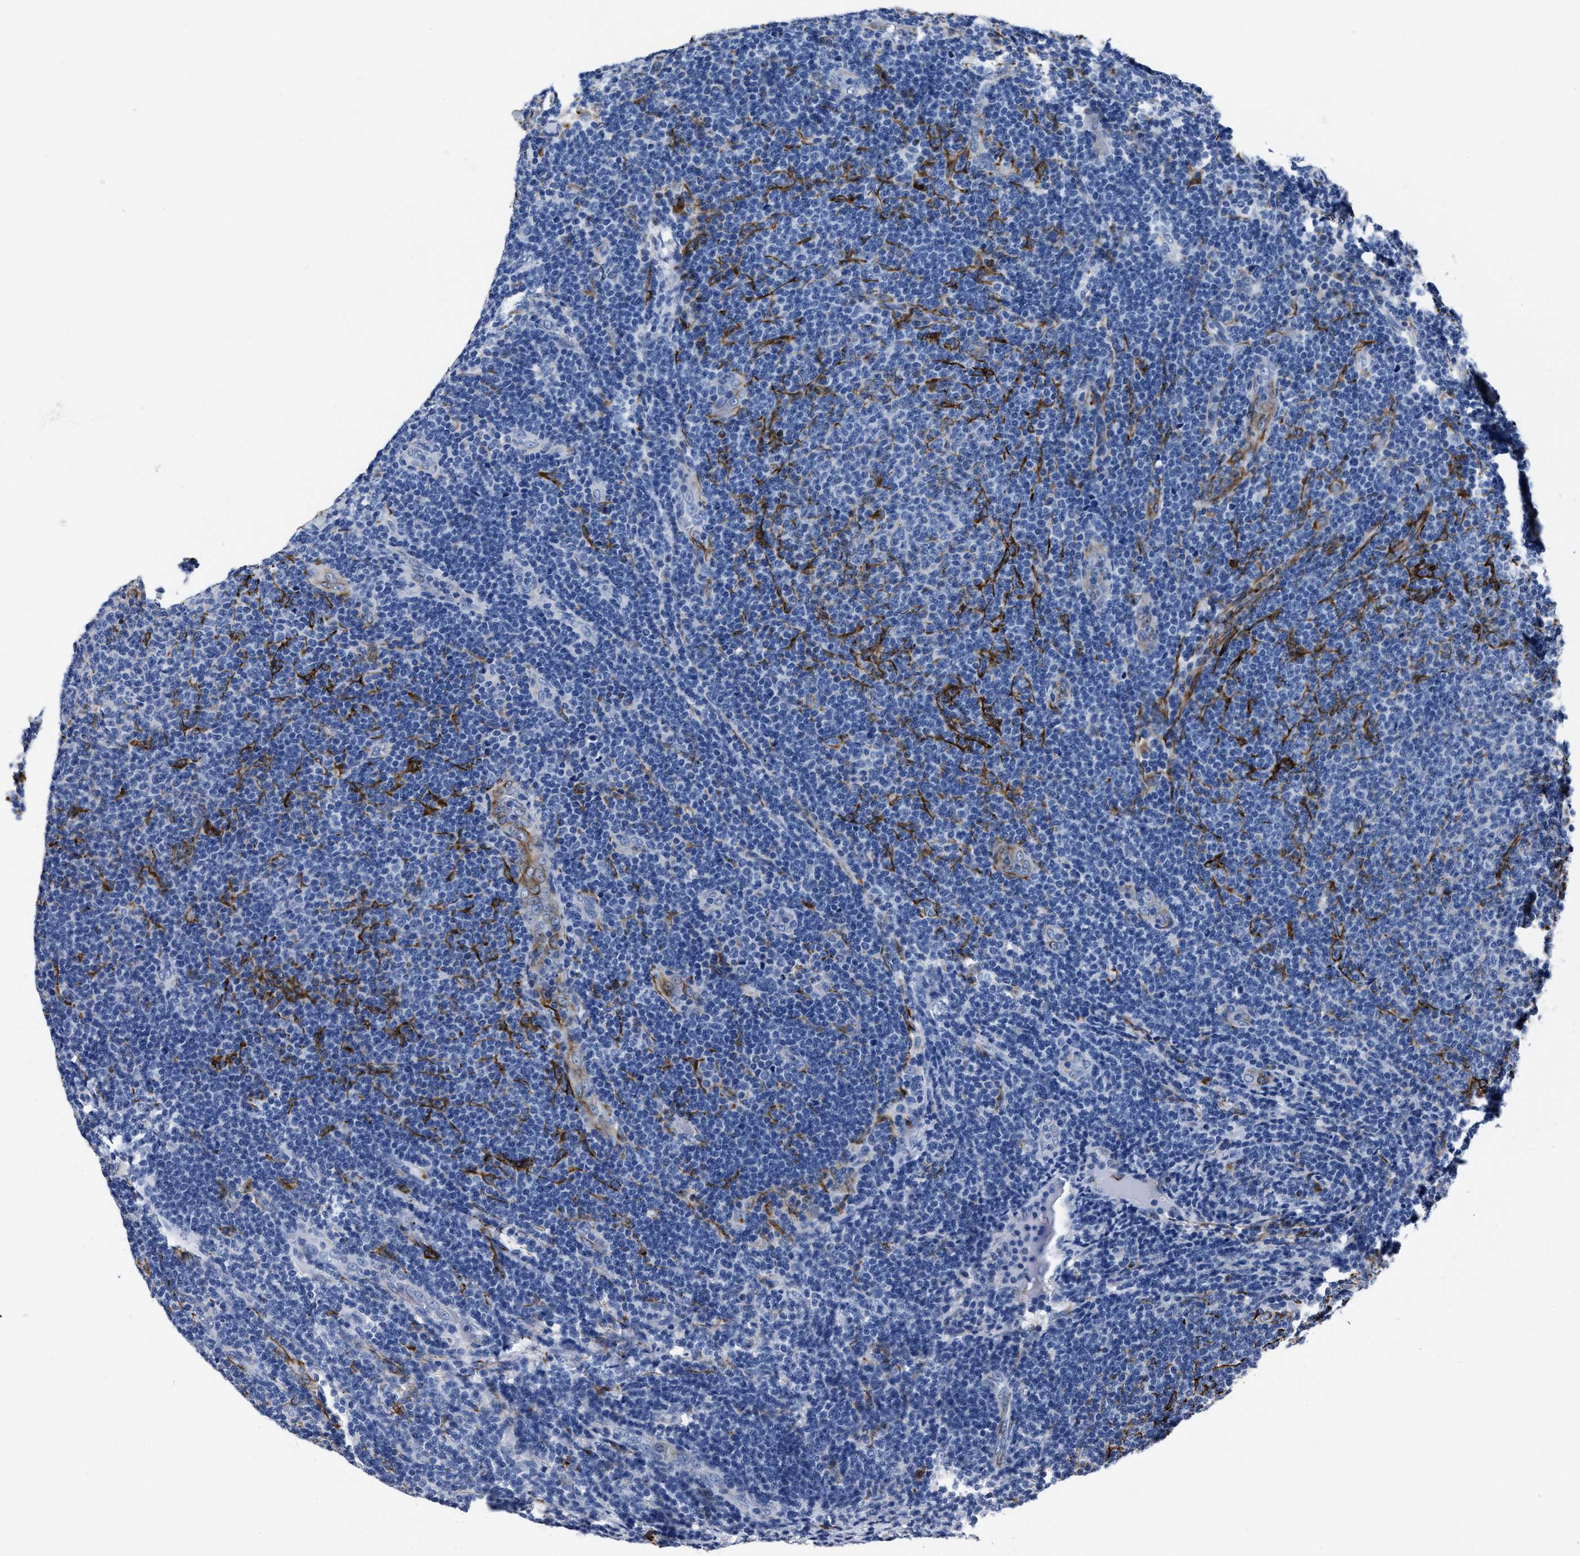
{"staining": {"intensity": "negative", "quantity": "none", "location": "none"}, "tissue": "lymphoma", "cell_type": "Tumor cells", "image_type": "cancer", "snomed": [{"axis": "morphology", "description": "Malignant lymphoma, non-Hodgkin's type, Low grade"}, {"axis": "topography", "description": "Lymph node"}], "caption": "Tumor cells are negative for protein expression in human lymphoma.", "gene": "OR10G3", "patient": {"sex": "male", "age": 66}}